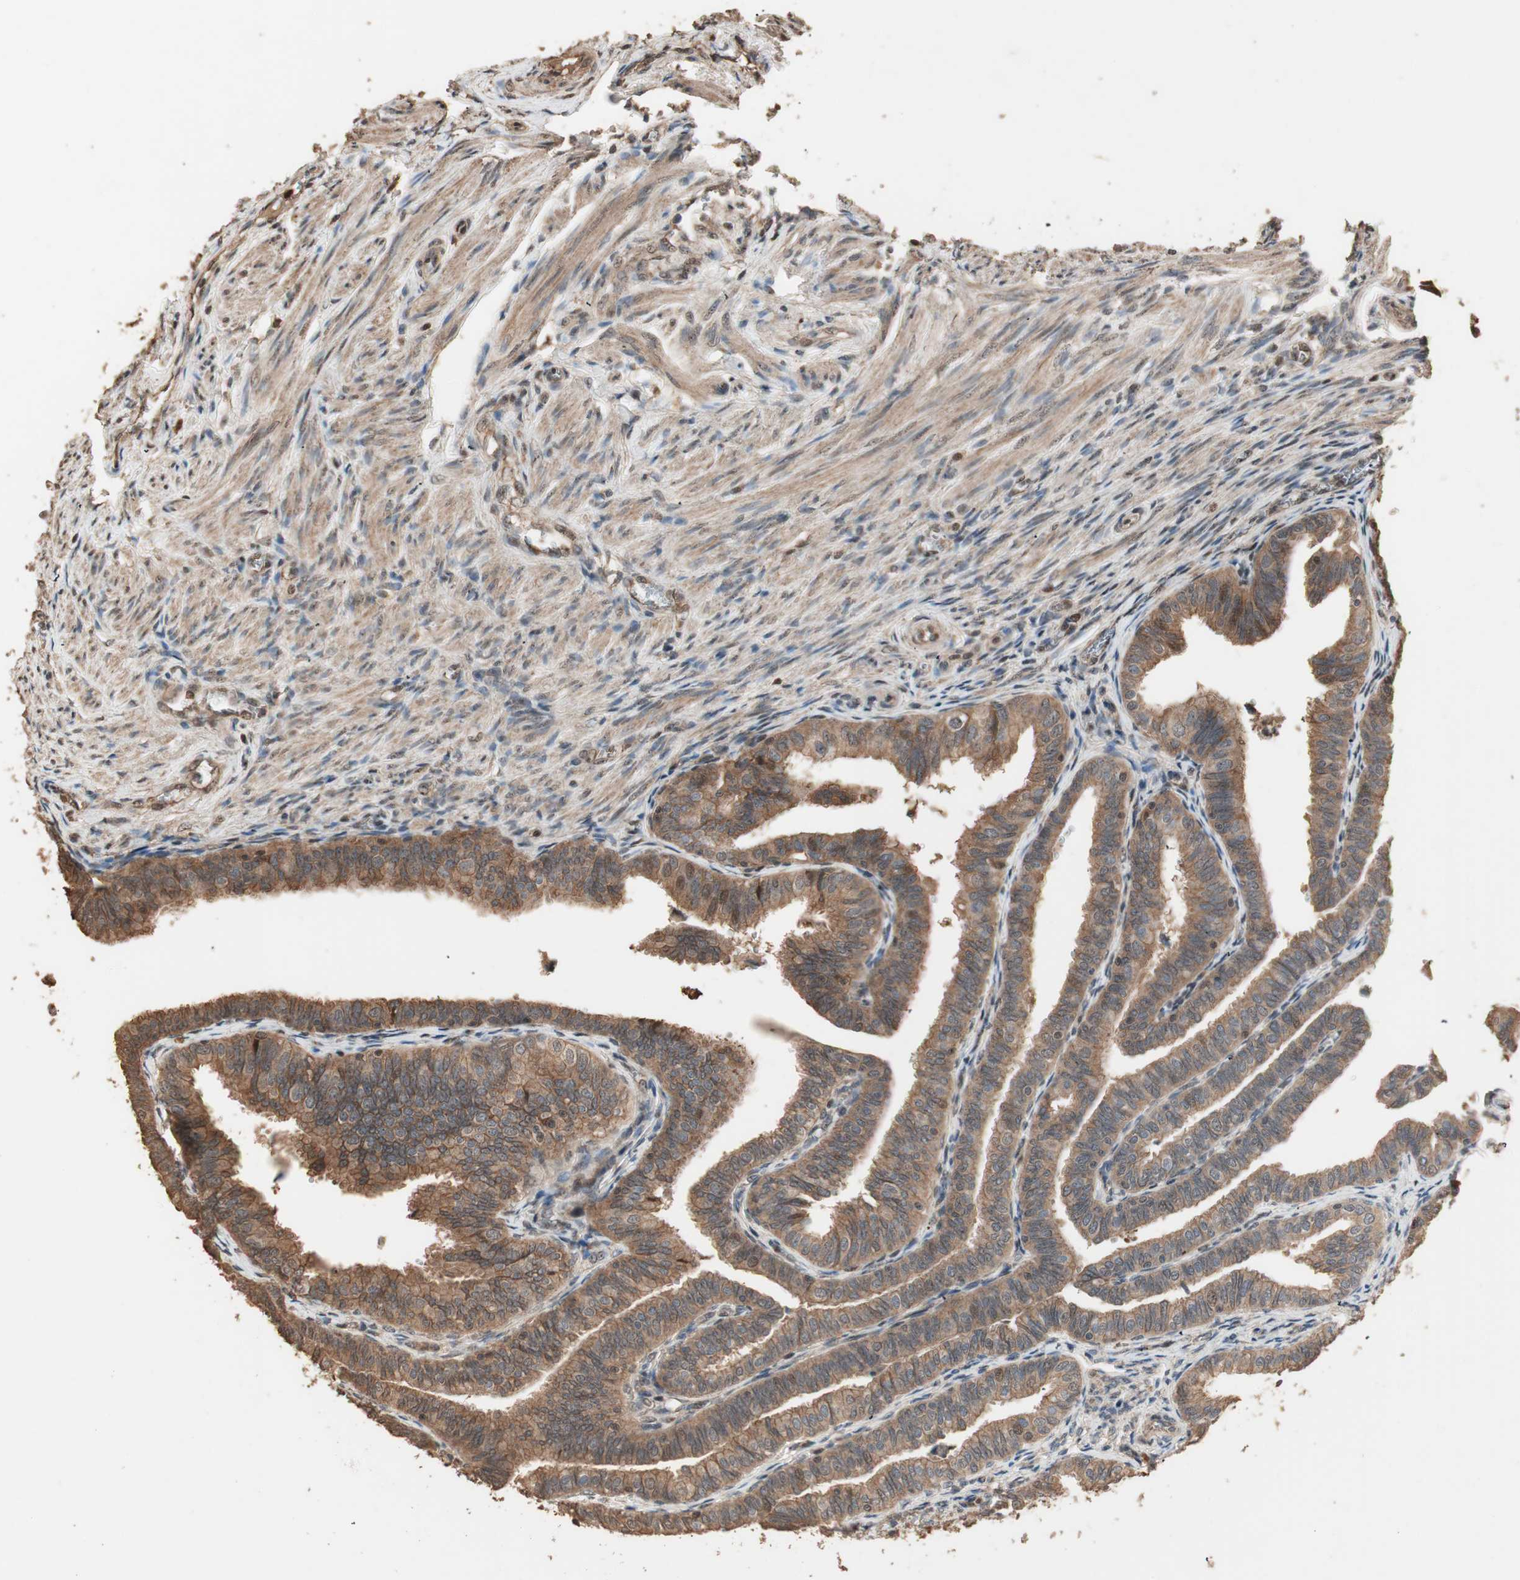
{"staining": {"intensity": "moderate", "quantity": ">75%", "location": "cytoplasmic/membranous,nuclear"}, "tissue": "fallopian tube", "cell_type": "Glandular cells", "image_type": "normal", "snomed": [{"axis": "morphology", "description": "Normal tissue, NOS"}, {"axis": "topography", "description": "Fallopian tube"}], "caption": "An immunohistochemistry (IHC) photomicrograph of normal tissue is shown. Protein staining in brown highlights moderate cytoplasmic/membranous,nuclear positivity in fallopian tube within glandular cells.", "gene": "USP20", "patient": {"sex": "female", "age": 46}}